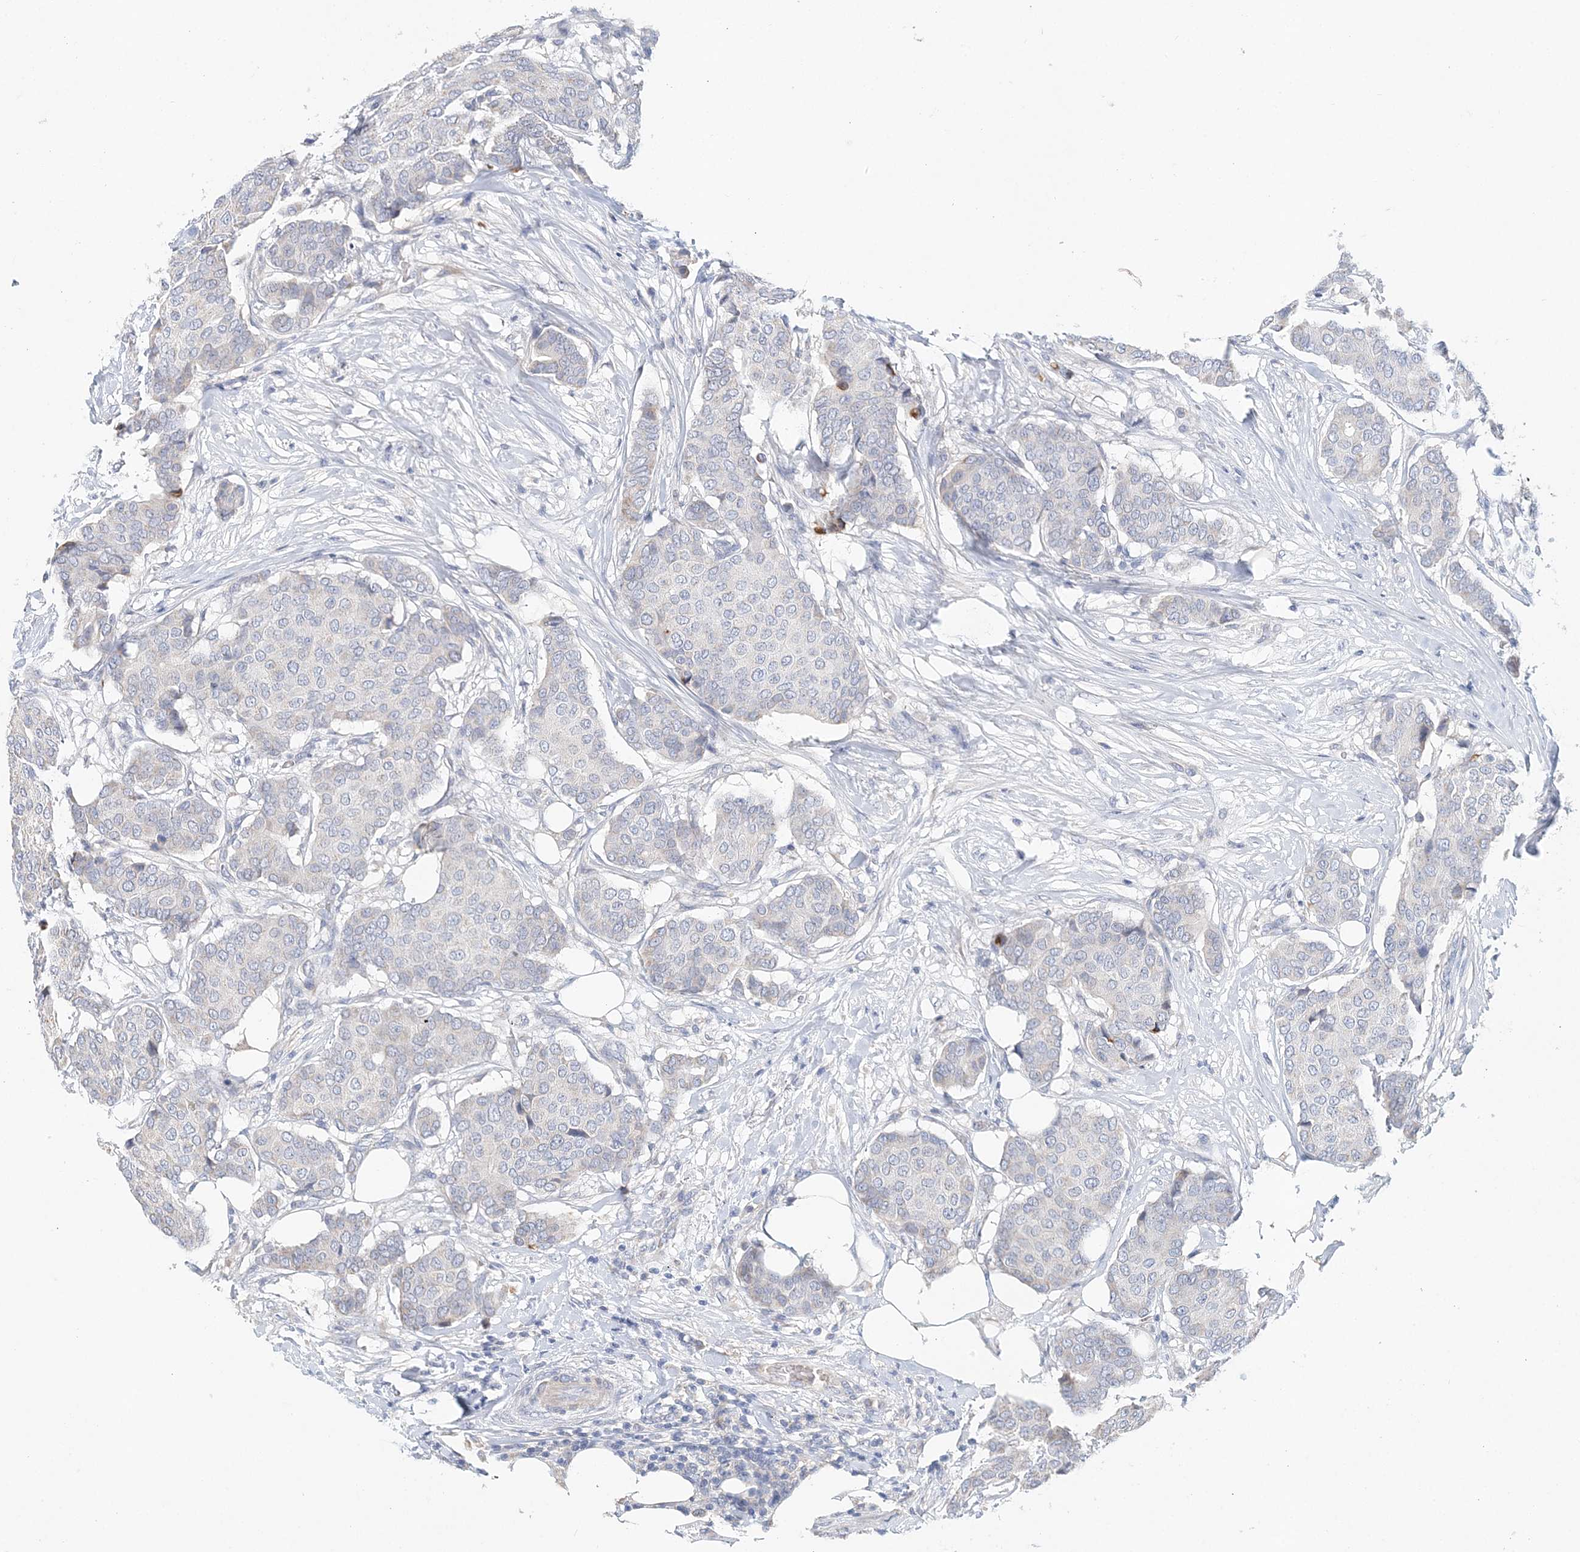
{"staining": {"intensity": "negative", "quantity": "none", "location": "none"}, "tissue": "breast cancer", "cell_type": "Tumor cells", "image_type": "cancer", "snomed": [{"axis": "morphology", "description": "Duct carcinoma"}, {"axis": "topography", "description": "Breast"}], "caption": "Immunohistochemistry (IHC) of infiltrating ductal carcinoma (breast) displays no positivity in tumor cells. Nuclei are stained in blue.", "gene": "LRRIQ4", "patient": {"sex": "female", "age": 75}}